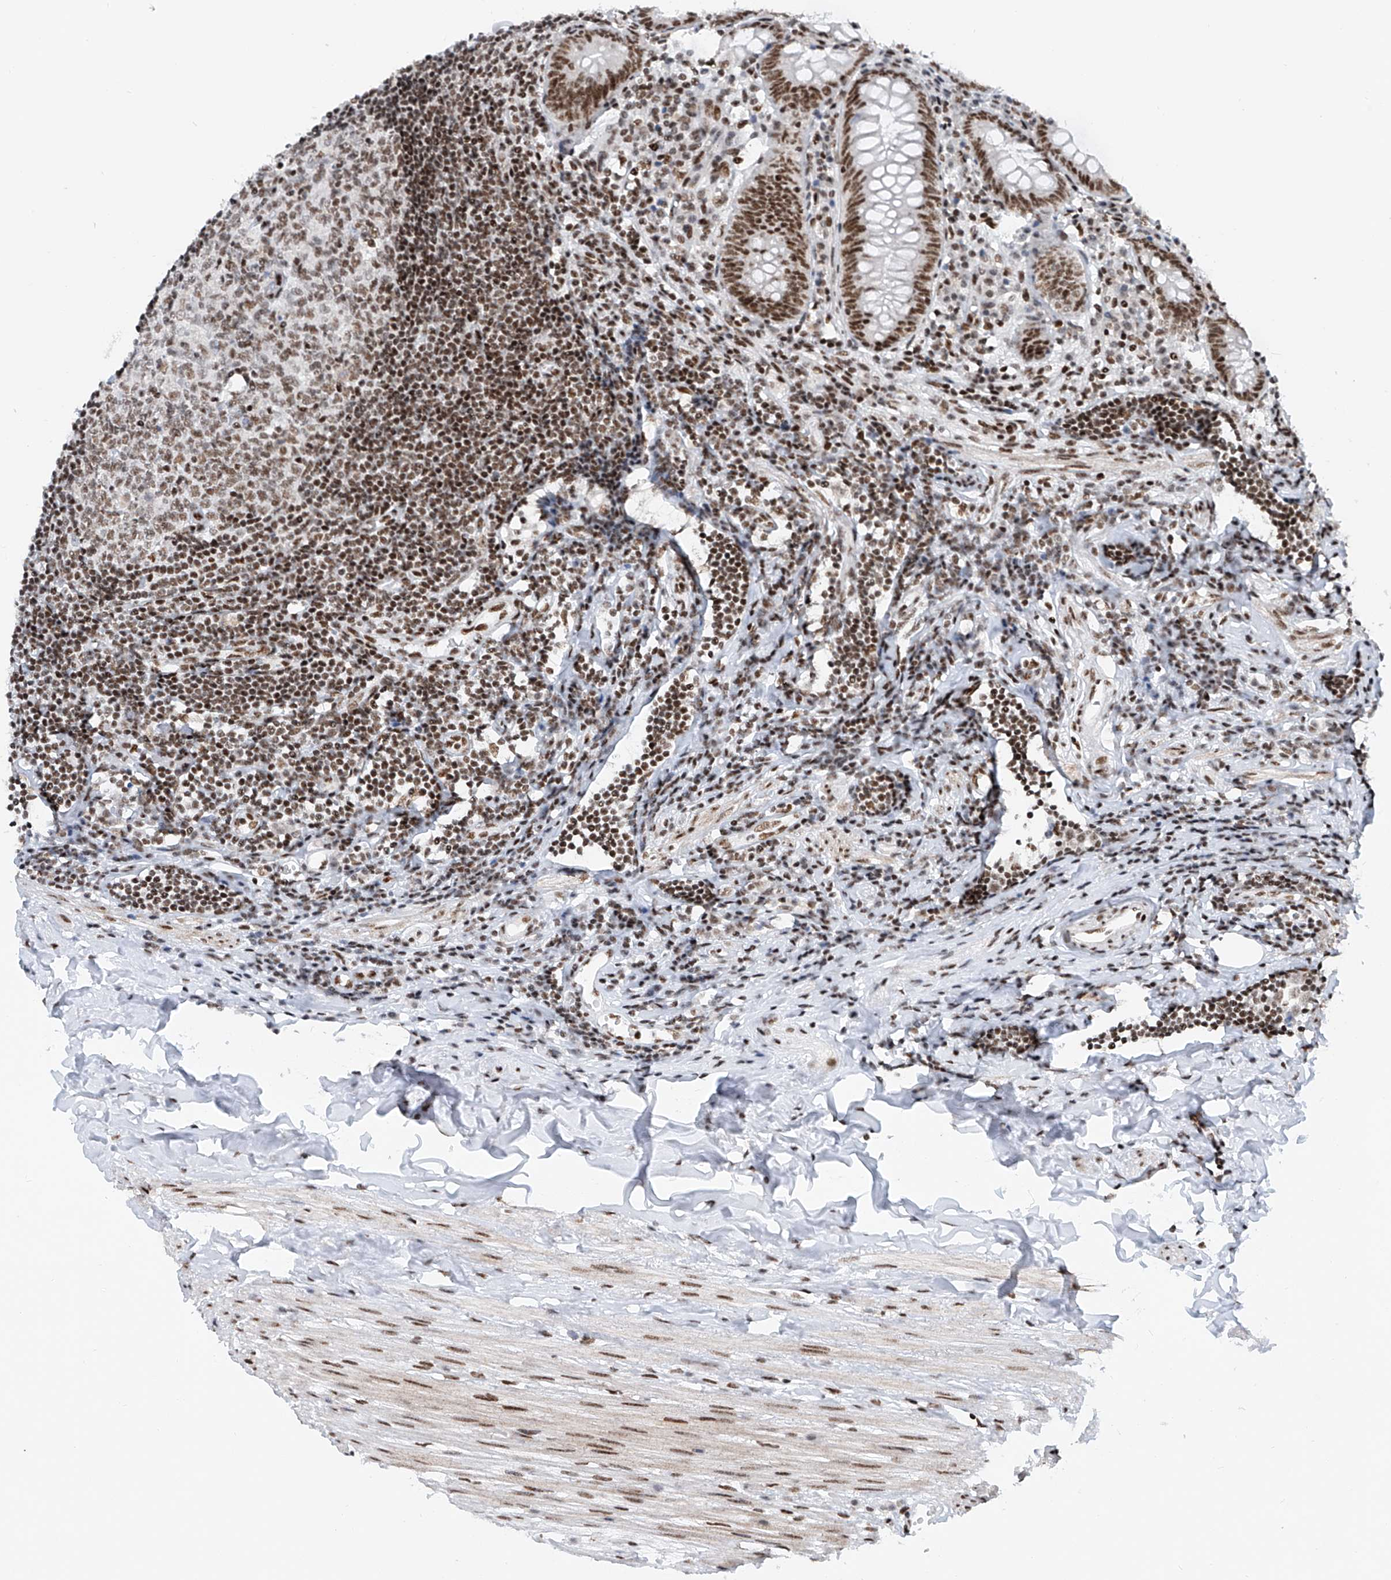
{"staining": {"intensity": "strong", "quantity": ">75%", "location": "nuclear"}, "tissue": "appendix", "cell_type": "Glandular cells", "image_type": "normal", "snomed": [{"axis": "morphology", "description": "Normal tissue, NOS"}, {"axis": "topography", "description": "Appendix"}], "caption": "Immunohistochemical staining of unremarkable human appendix demonstrates strong nuclear protein positivity in approximately >75% of glandular cells. Using DAB (3,3'-diaminobenzidine) (brown) and hematoxylin (blue) stains, captured at high magnification using brightfield microscopy.", "gene": "TAF4", "patient": {"sex": "female", "age": 54}}